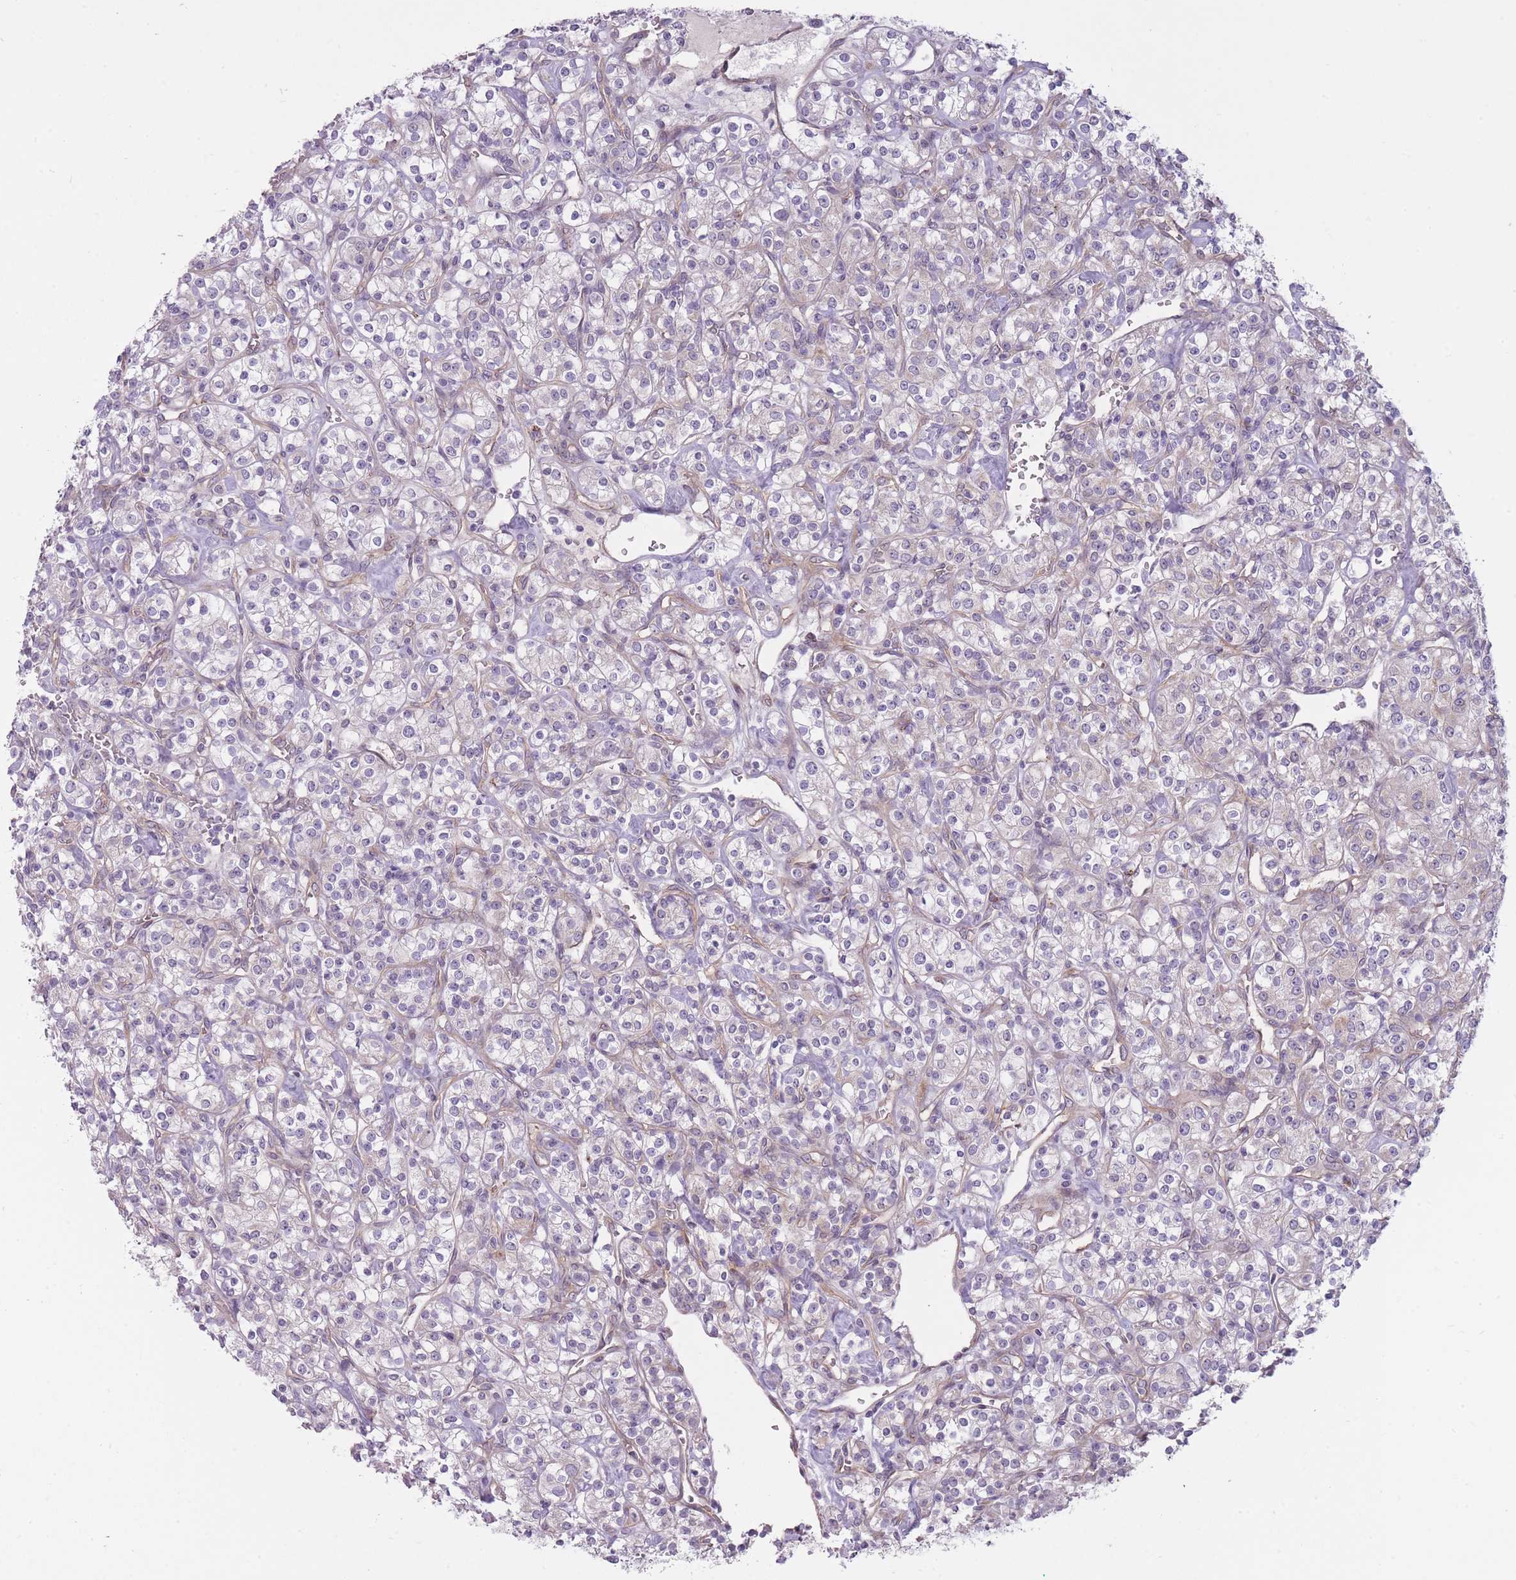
{"staining": {"intensity": "negative", "quantity": "none", "location": "none"}, "tissue": "renal cancer", "cell_type": "Tumor cells", "image_type": "cancer", "snomed": [{"axis": "morphology", "description": "Adenocarcinoma, NOS"}, {"axis": "topography", "description": "Kidney"}], "caption": "This is a micrograph of immunohistochemistry staining of renal cancer, which shows no positivity in tumor cells.", "gene": "PGRMC2", "patient": {"sex": "male", "age": 77}}